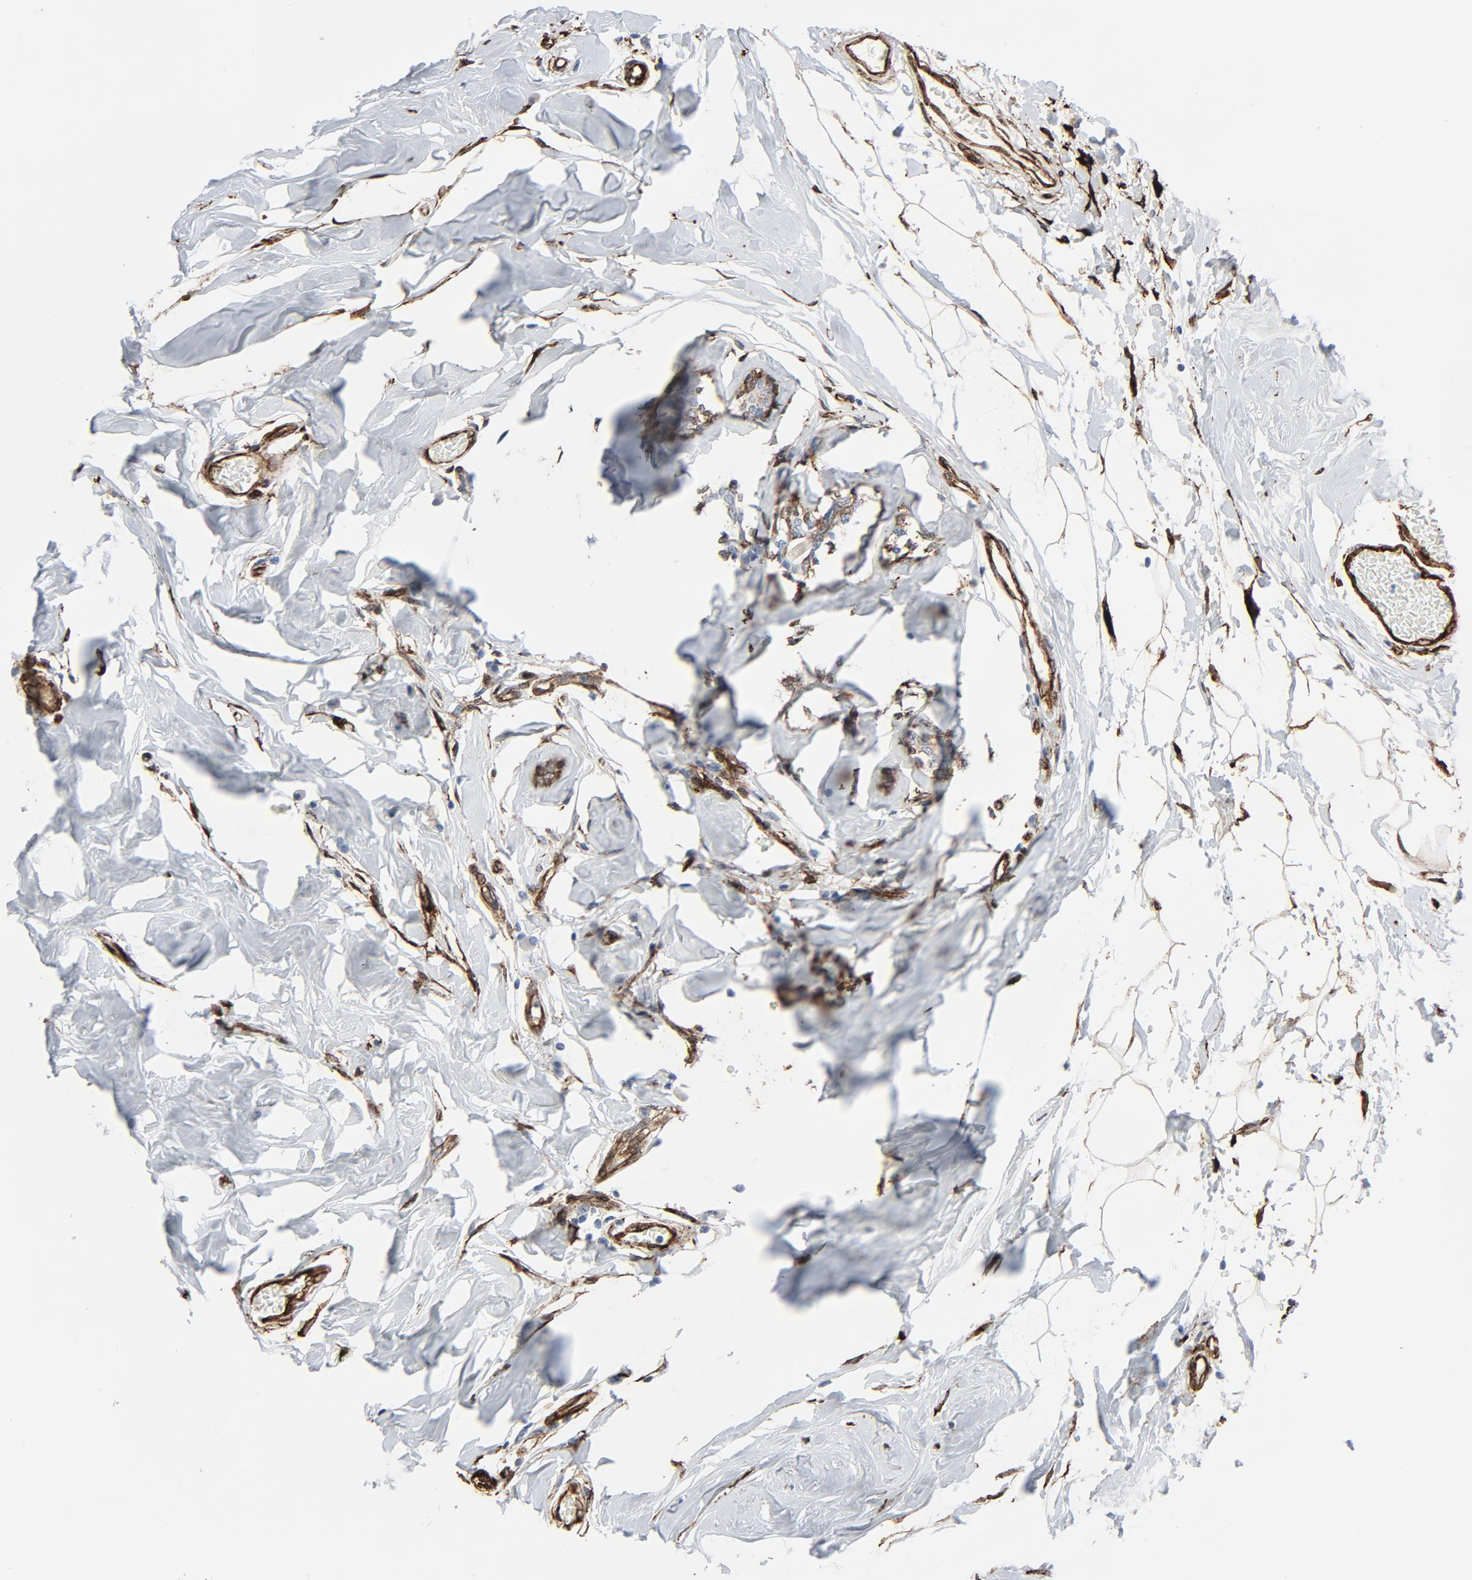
{"staining": {"intensity": "weak", "quantity": "<25%", "location": "cytoplasmic/membranous"}, "tissue": "breast cancer", "cell_type": "Tumor cells", "image_type": "cancer", "snomed": [{"axis": "morphology", "description": "Lobular carcinoma"}, {"axis": "topography", "description": "Breast"}], "caption": "DAB immunohistochemical staining of human breast lobular carcinoma demonstrates no significant expression in tumor cells.", "gene": "SERPINH1", "patient": {"sex": "female", "age": 55}}